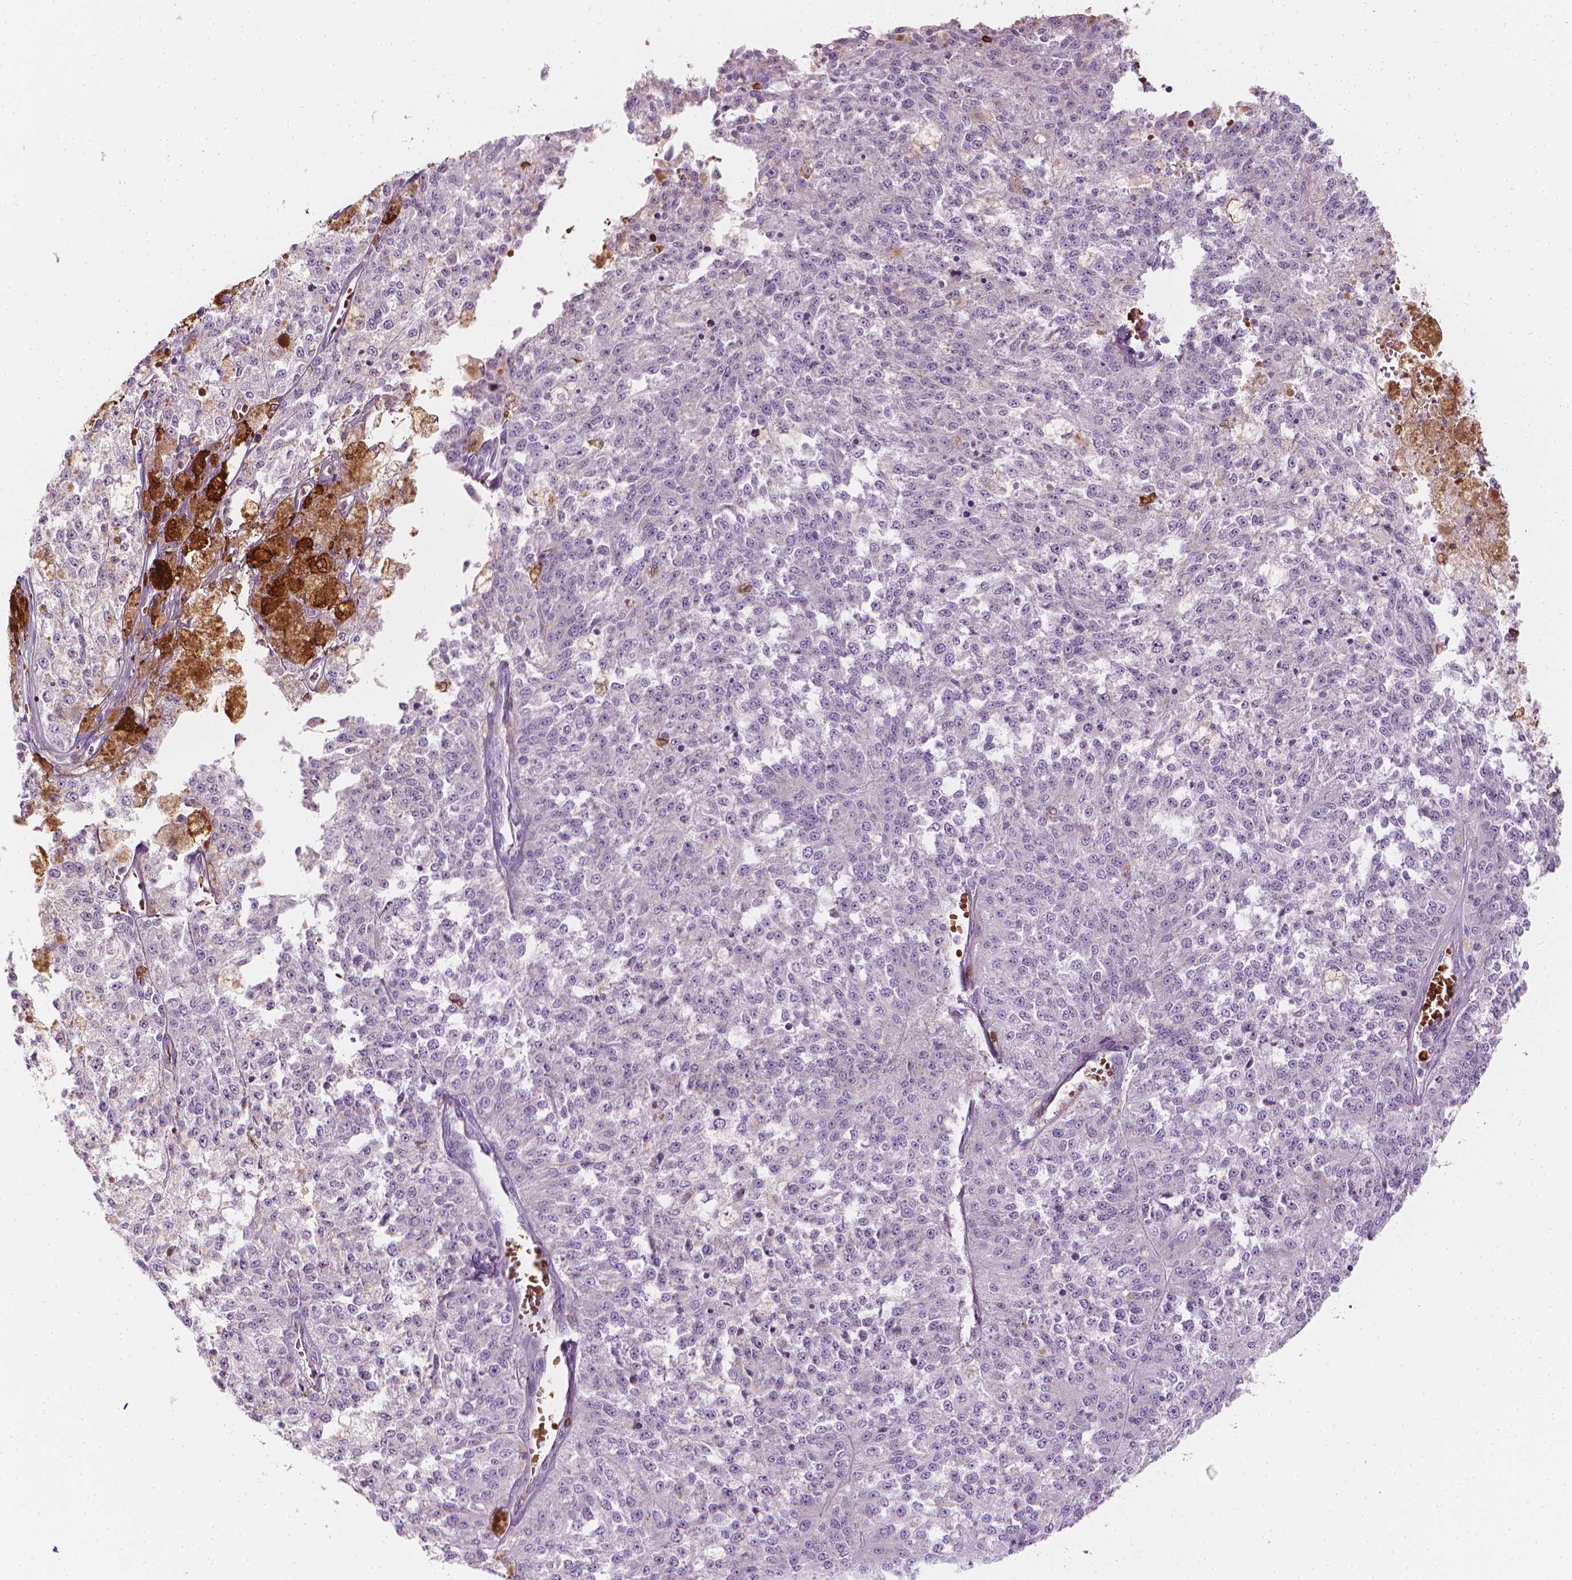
{"staining": {"intensity": "negative", "quantity": "none", "location": "none"}, "tissue": "melanoma", "cell_type": "Tumor cells", "image_type": "cancer", "snomed": [{"axis": "morphology", "description": "Malignant melanoma, Metastatic site"}, {"axis": "topography", "description": "Lymph node"}], "caption": "This is a histopathology image of IHC staining of malignant melanoma (metastatic site), which shows no positivity in tumor cells.", "gene": "CES1", "patient": {"sex": "female", "age": 64}}